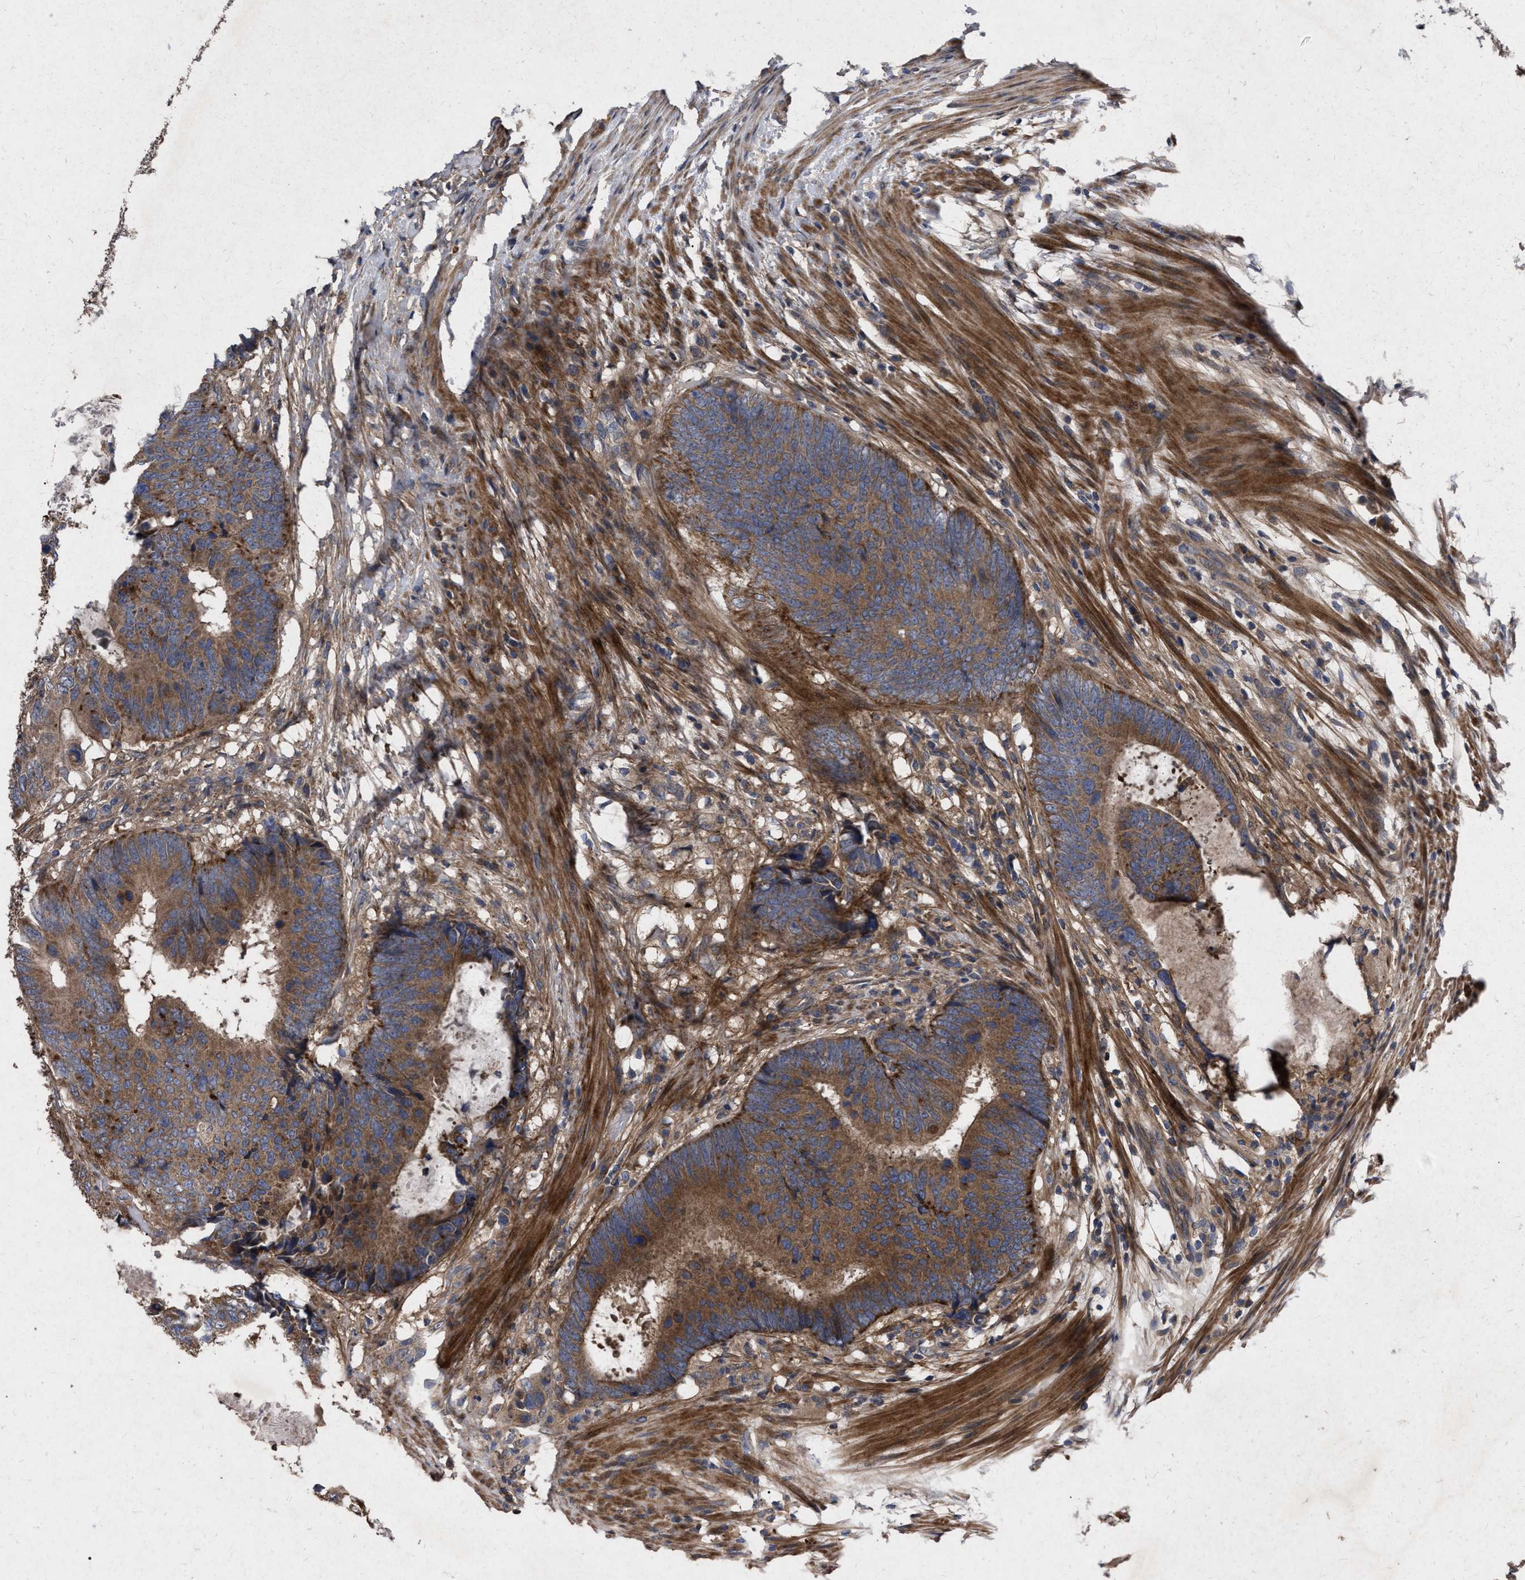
{"staining": {"intensity": "moderate", "quantity": ">75%", "location": "cytoplasmic/membranous"}, "tissue": "colorectal cancer", "cell_type": "Tumor cells", "image_type": "cancer", "snomed": [{"axis": "morphology", "description": "Adenocarcinoma, NOS"}, {"axis": "topography", "description": "Colon"}], "caption": "This is an image of IHC staining of colorectal cancer, which shows moderate staining in the cytoplasmic/membranous of tumor cells.", "gene": "CDKN2C", "patient": {"sex": "male", "age": 56}}